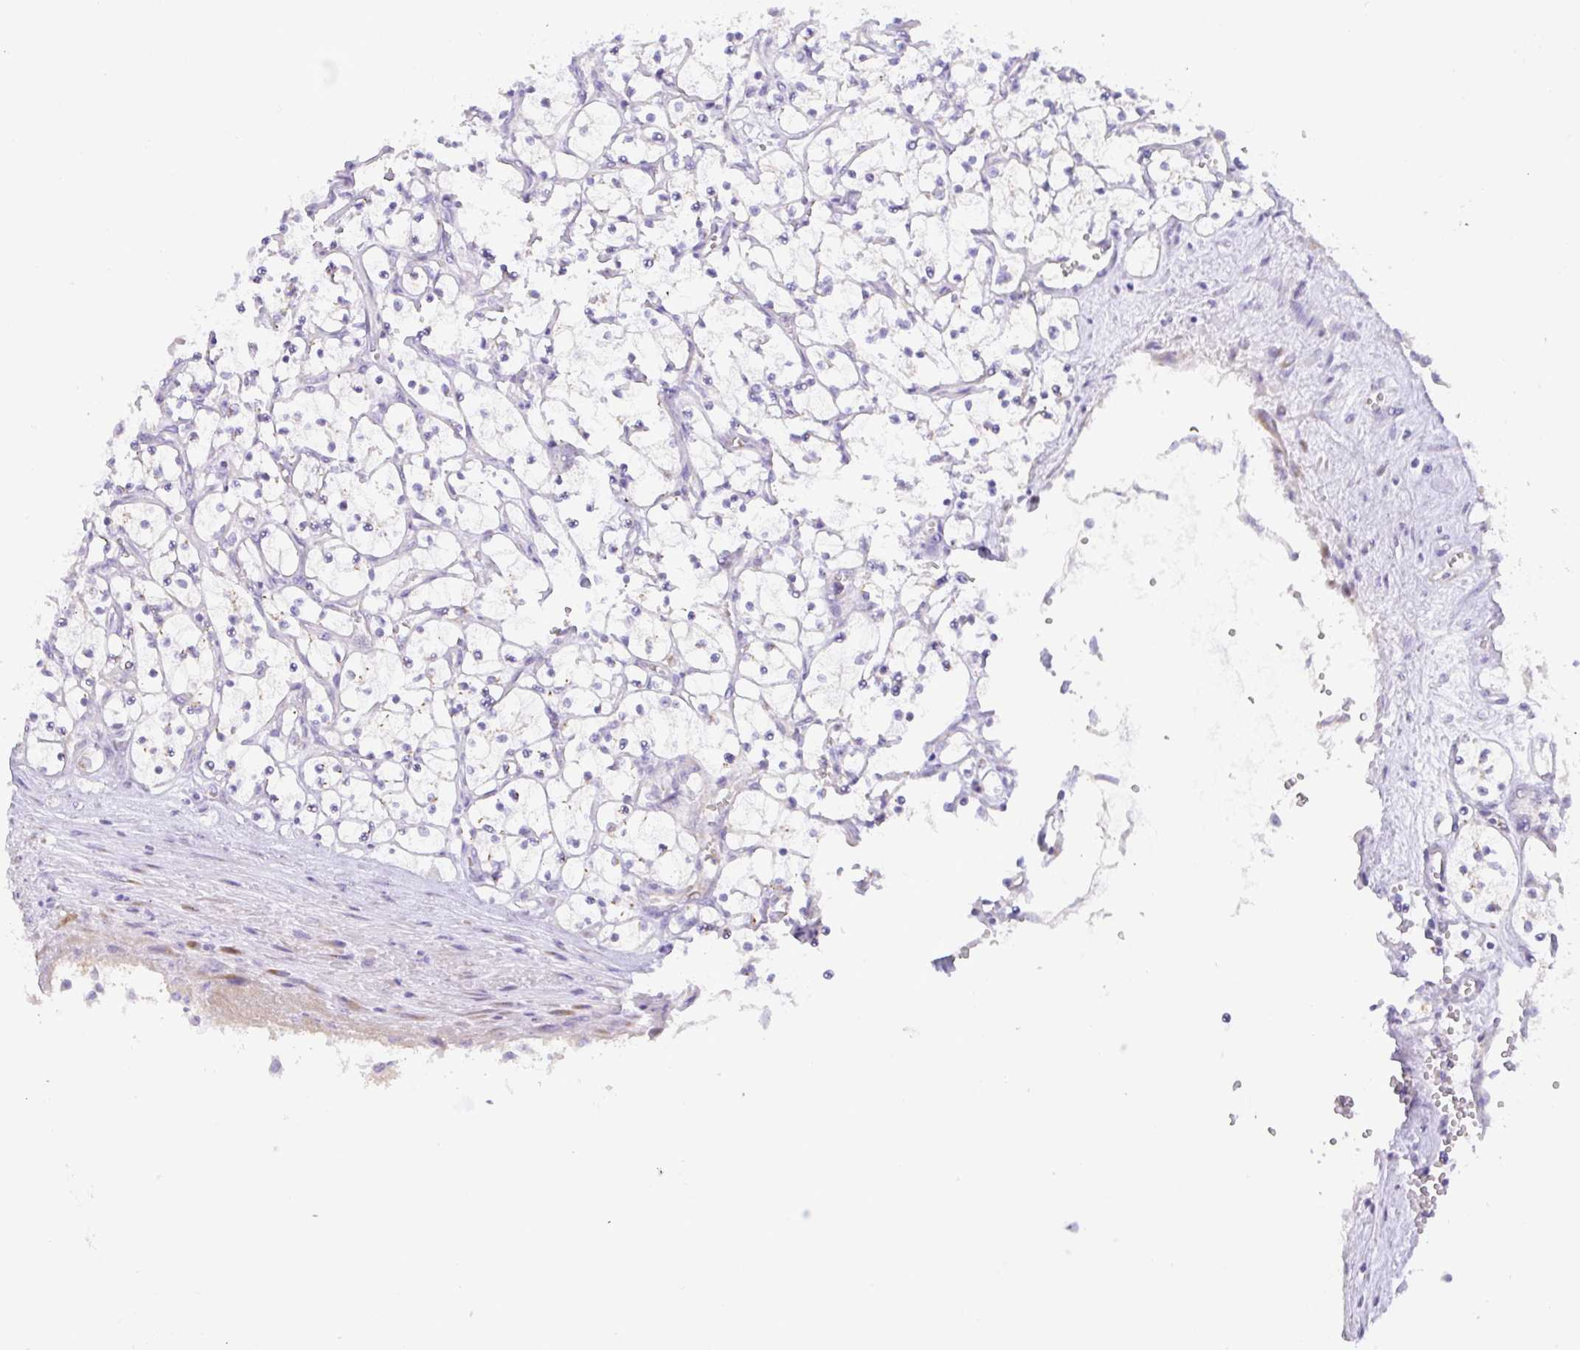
{"staining": {"intensity": "negative", "quantity": "none", "location": "none"}, "tissue": "renal cancer", "cell_type": "Tumor cells", "image_type": "cancer", "snomed": [{"axis": "morphology", "description": "Adenocarcinoma, NOS"}, {"axis": "topography", "description": "Kidney"}], "caption": "IHC photomicrograph of adenocarcinoma (renal) stained for a protein (brown), which exhibits no expression in tumor cells. (DAB (3,3'-diaminobenzidine) immunohistochemistry (IHC) with hematoxylin counter stain).", "gene": "FAM177A1", "patient": {"sex": "female", "age": 69}}